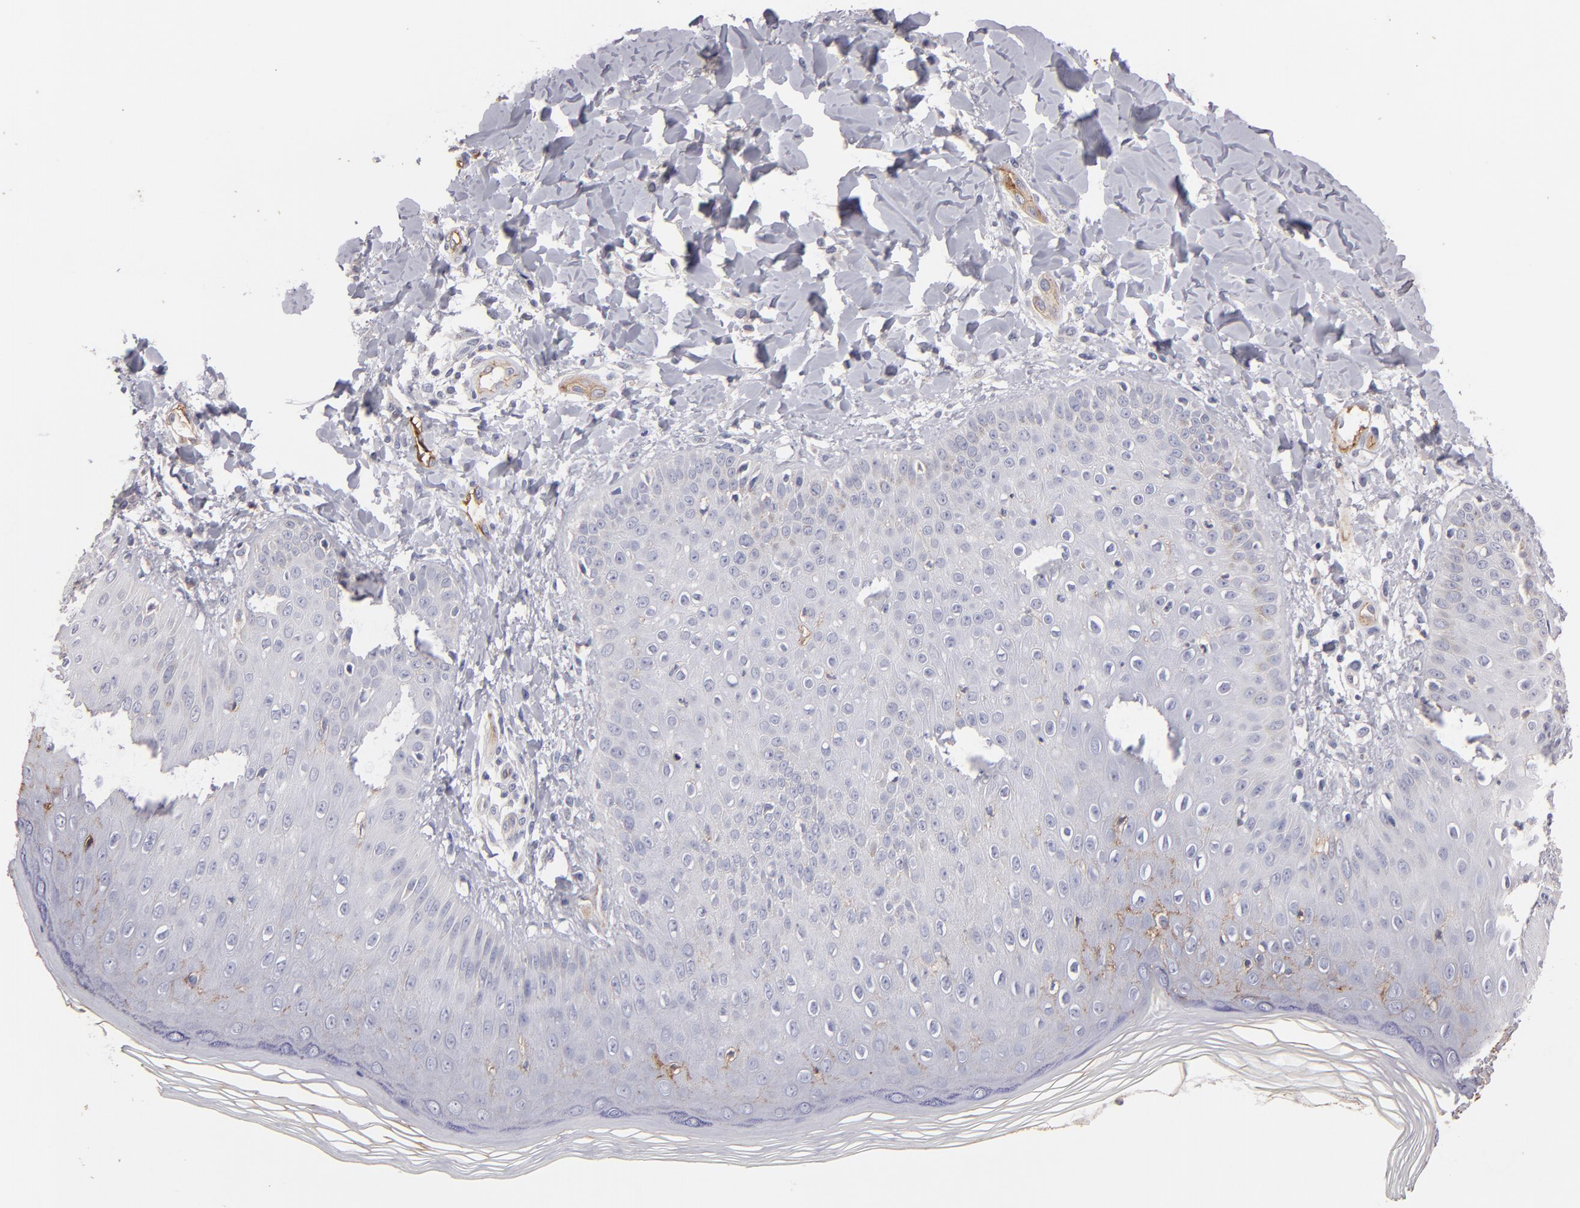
{"staining": {"intensity": "negative", "quantity": "none", "location": "none"}, "tissue": "skin", "cell_type": "Epidermal cells", "image_type": "normal", "snomed": [{"axis": "morphology", "description": "Normal tissue, NOS"}, {"axis": "morphology", "description": "Inflammation, NOS"}, {"axis": "topography", "description": "Soft tissue"}, {"axis": "topography", "description": "Anal"}], "caption": "Histopathology image shows no significant protein expression in epidermal cells of benign skin. Nuclei are stained in blue.", "gene": "CLDN5", "patient": {"sex": "female", "age": 15}}